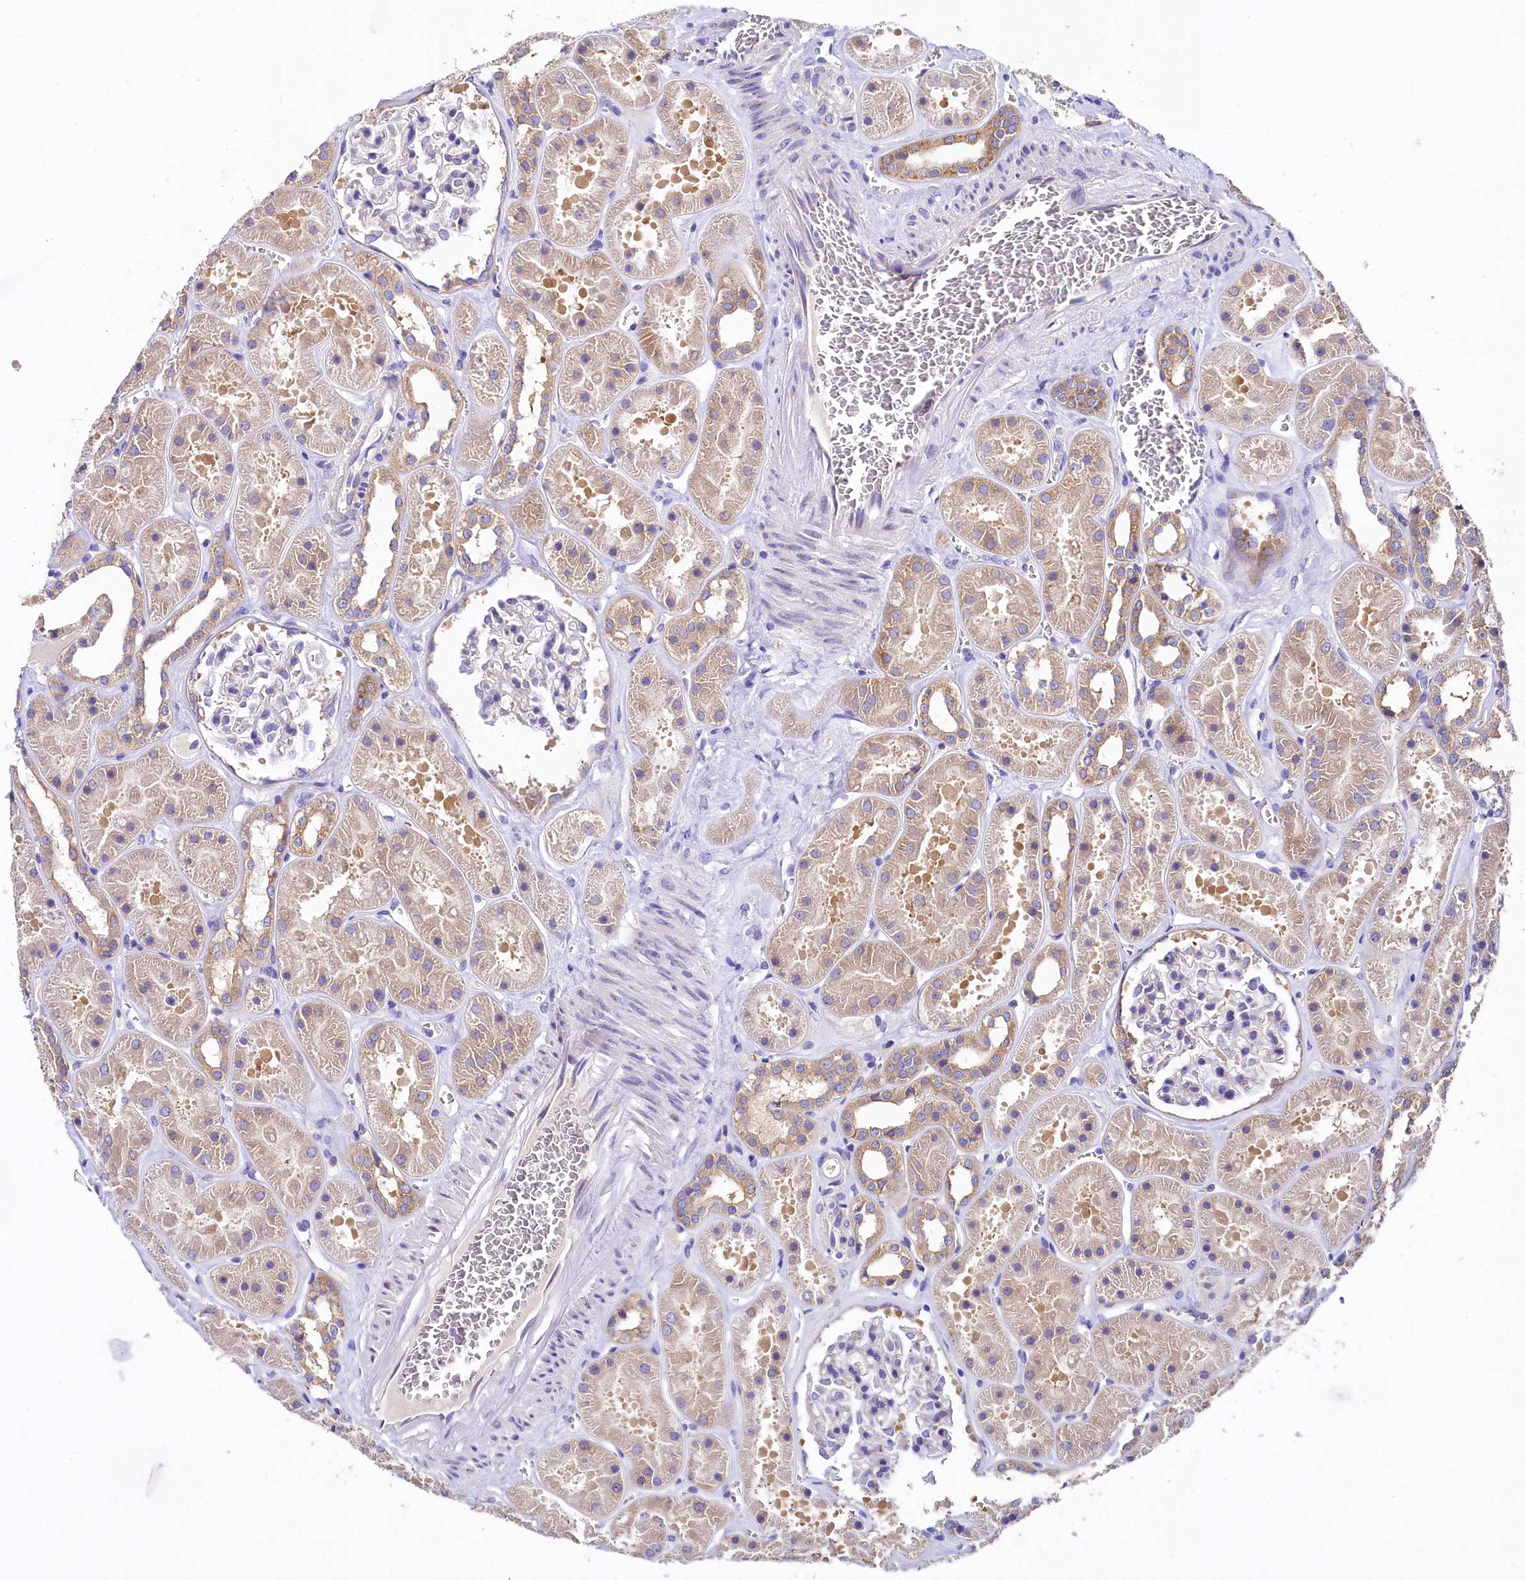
{"staining": {"intensity": "weak", "quantity": "<25%", "location": "cytoplasmic/membranous"}, "tissue": "kidney", "cell_type": "Cells in glomeruli", "image_type": "normal", "snomed": [{"axis": "morphology", "description": "Normal tissue, NOS"}, {"axis": "topography", "description": "Kidney"}], "caption": "An immunohistochemistry (IHC) photomicrograph of normal kidney is shown. There is no staining in cells in glomeruli of kidney. Nuclei are stained in blue.", "gene": "QARS1", "patient": {"sex": "female", "age": 41}}